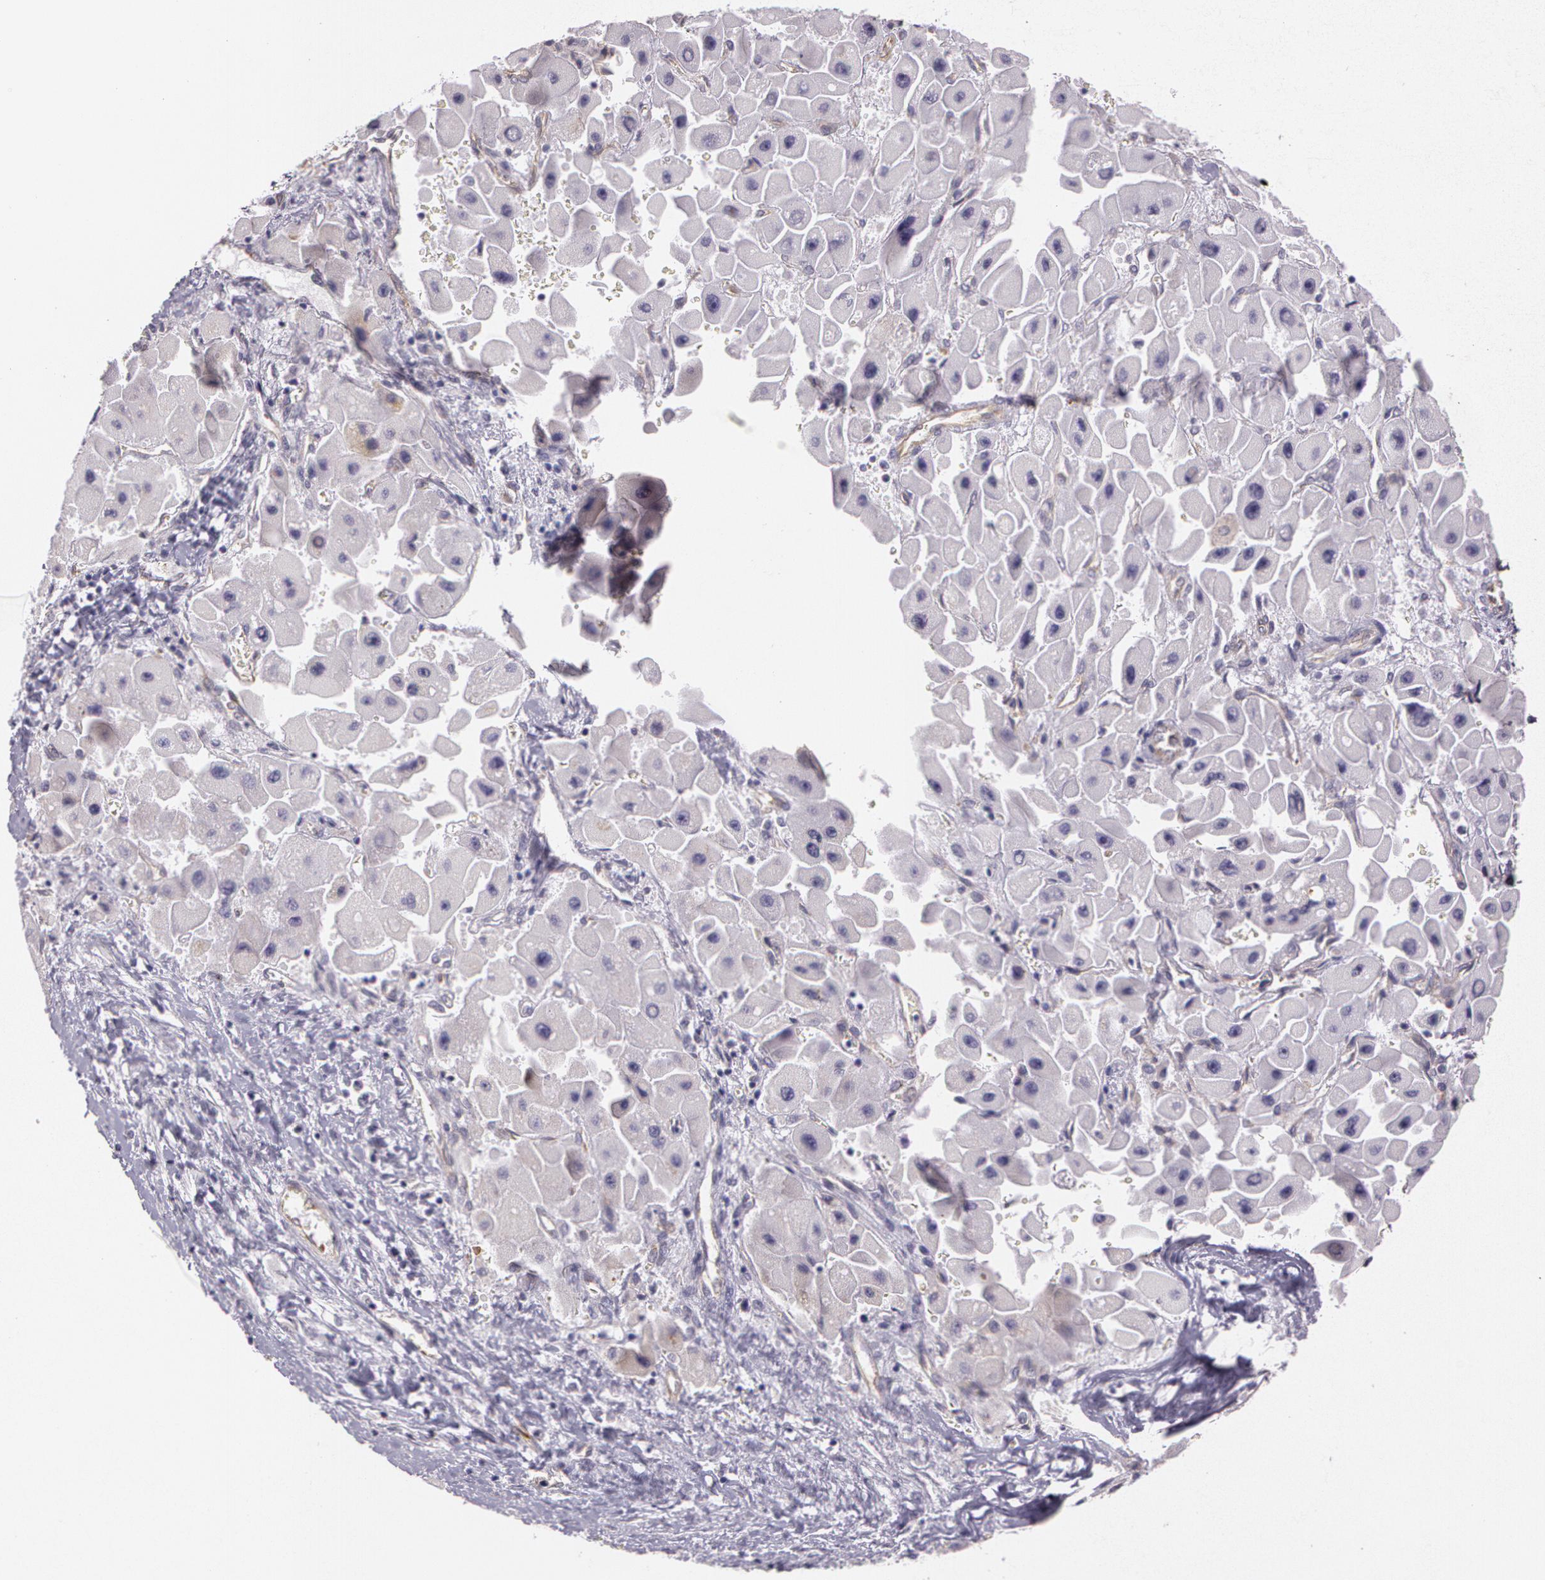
{"staining": {"intensity": "moderate", "quantity": "<25%", "location": "cytoplasmic/membranous"}, "tissue": "liver cancer", "cell_type": "Tumor cells", "image_type": "cancer", "snomed": [{"axis": "morphology", "description": "Carcinoma, Hepatocellular, NOS"}, {"axis": "topography", "description": "Liver"}], "caption": "An immunohistochemistry (IHC) micrograph of tumor tissue is shown. Protein staining in brown highlights moderate cytoplasmic/membranous positivity in liver cancer (hepatocellular carcinoma) within tumor cells. (DAB (3,3'-diaminobenzidine) IHC, brown staining for protein, blue staining for nuclei).", "gene": "APP", "patient": {"sex": "male", "age": 24}}